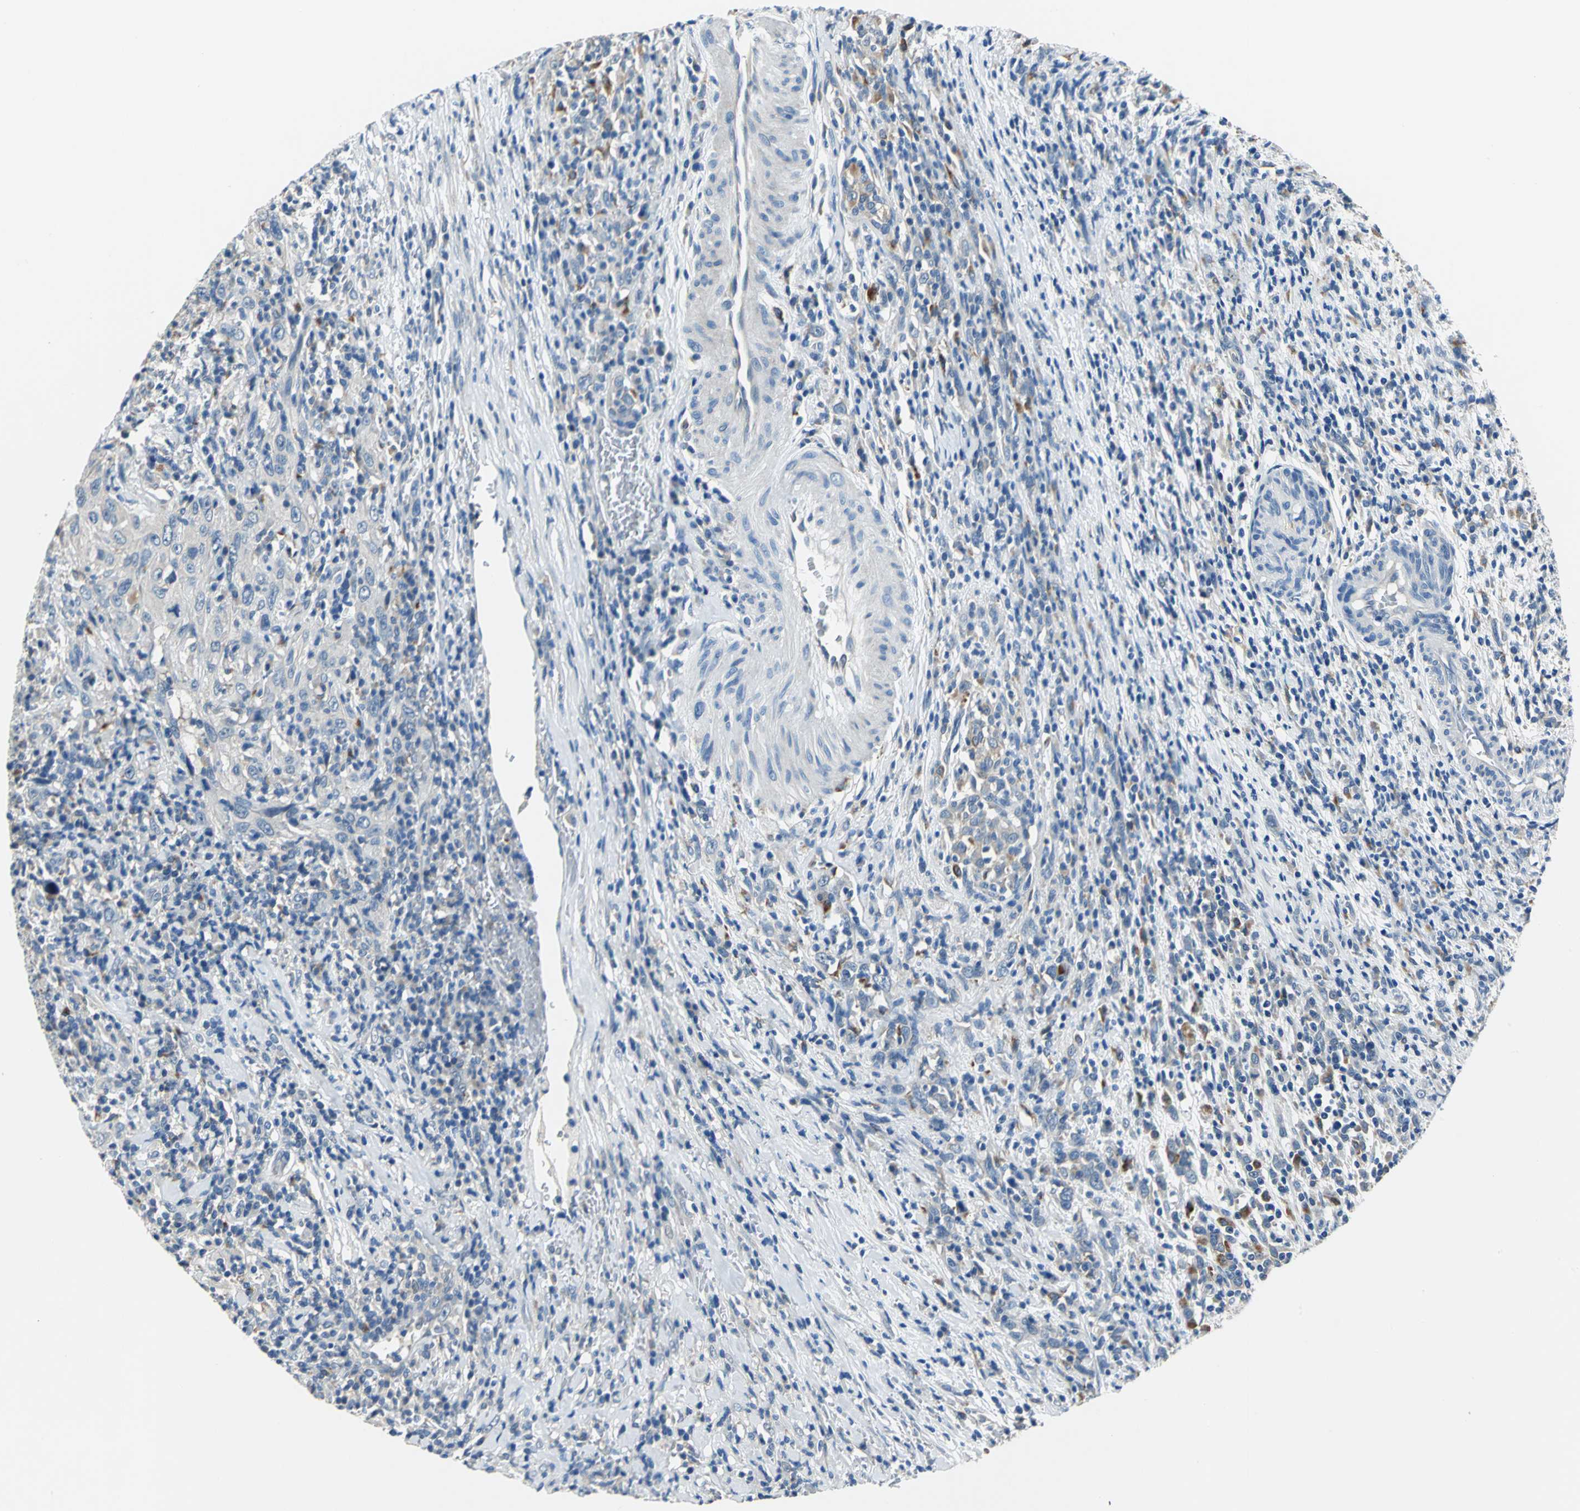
{"staining": {"intensity": "weak", "quantity": ">75%", "location": "cytoplasmic/membranous"}, "tissue": "urothelial cancer", "cell_type": "Tumor cells", "image_type": "cancer", "snomed": [{"axis": "morphology", "description": "Urothelial carcinoma, High grade"}, {"axis": "topography", "description": "Urinary bladder"}], "caption": "Tumor cells show low levels of weak cytoplasmic/membranous positivity in approximately >75% of cells in human urothelial carcinoma (high-grade).", "gene": "RASD2", "patient": {"sex": "male", "age": 61}}